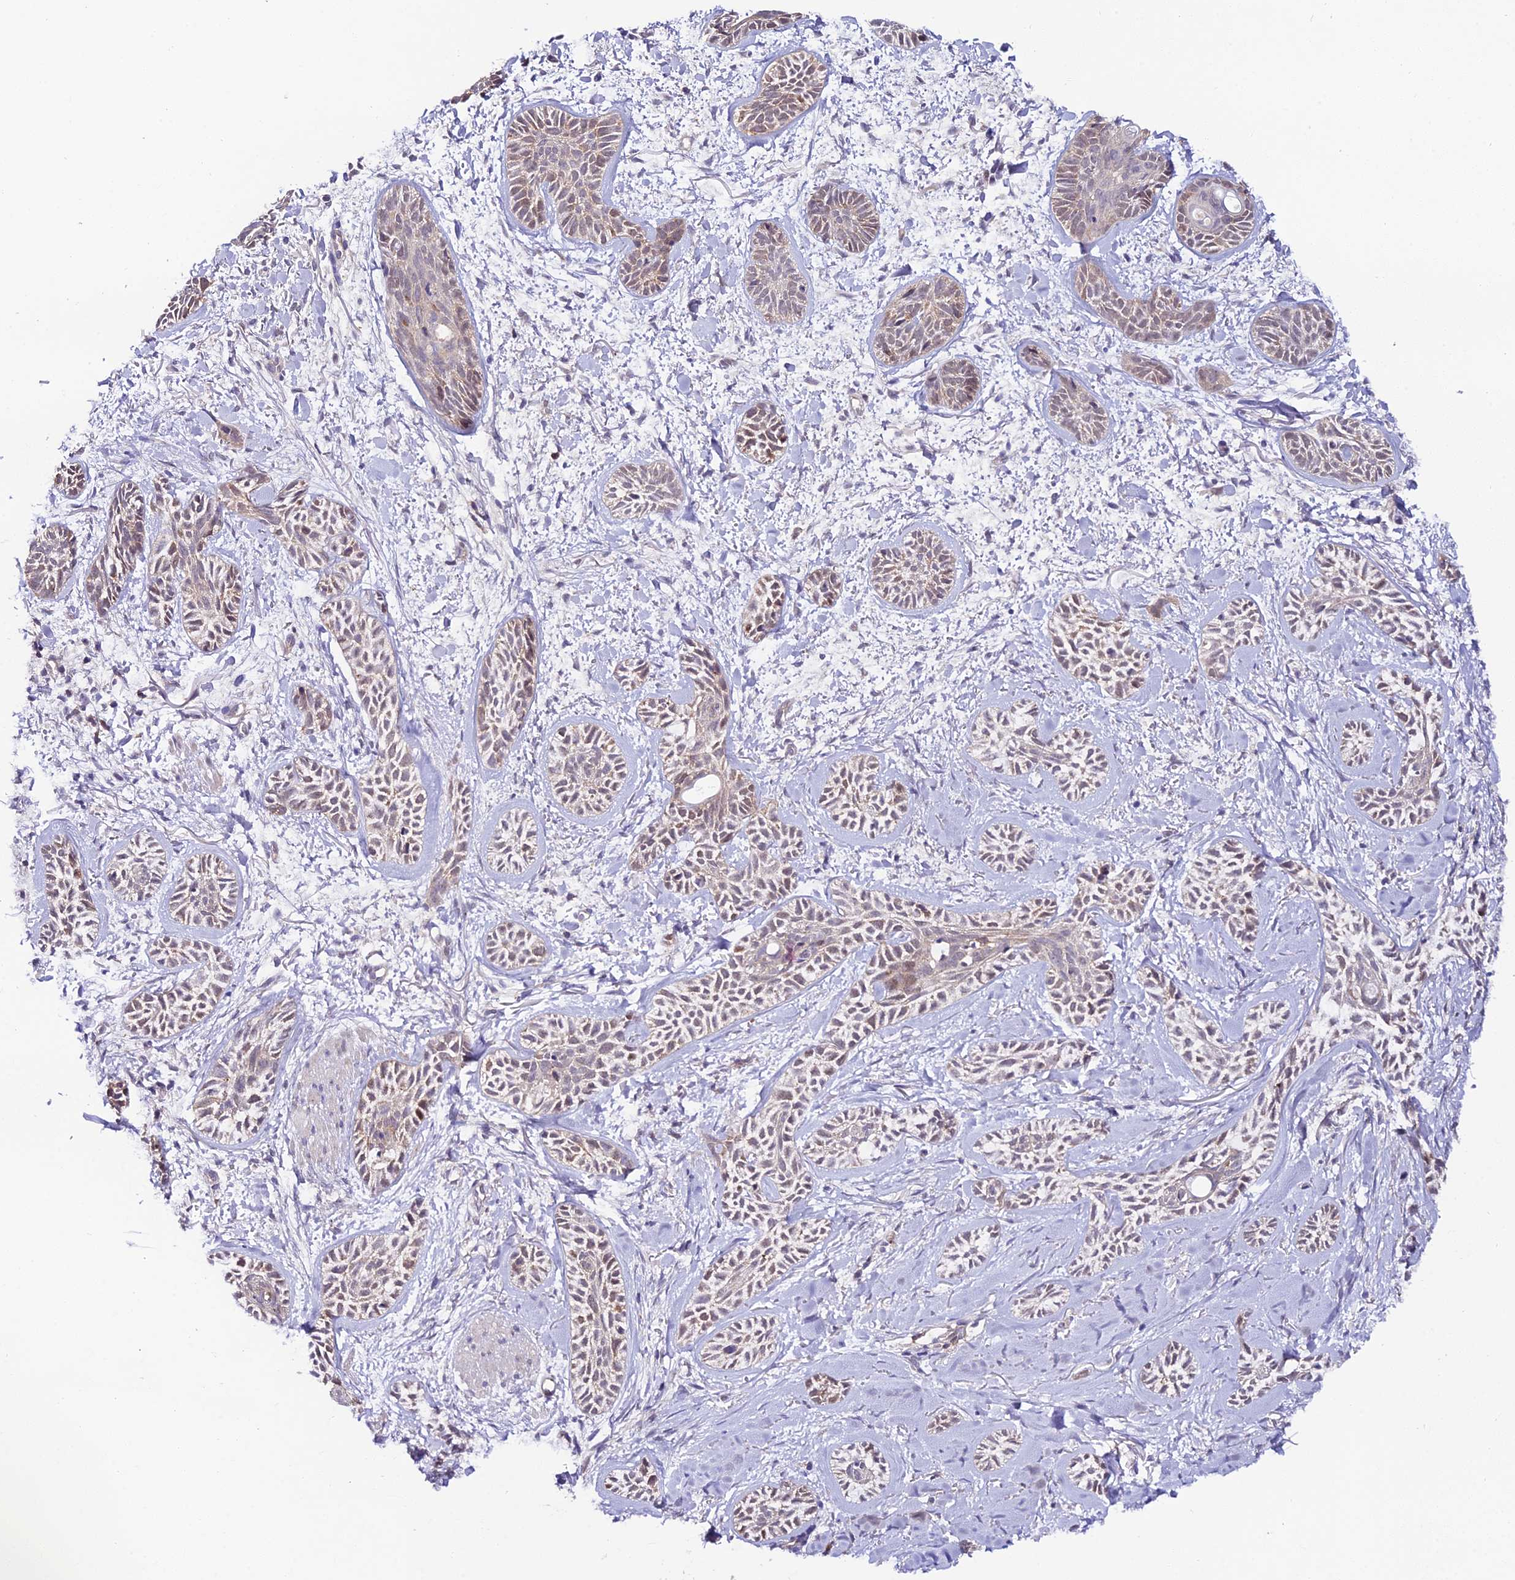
{"staining": {"intensity": "weak", "quantity": "<25%", "location": "cytoplasmic/membranous,nuclear"}, "tissue": "skin cancer", "cell_type": "Tumor cells", "image_type": "cancer", "snomed": [{"axis": "morphology", "description": "Basal cell carcinoma"}, {"axis": "topography", "description": "Skin"}], "caption": "A photomicrograph of human basal cell carcinoma (skin) is negative for staining in tumor cells.", "gene": "TRIM40", "patient": {"sex": "female", "age": 59}}